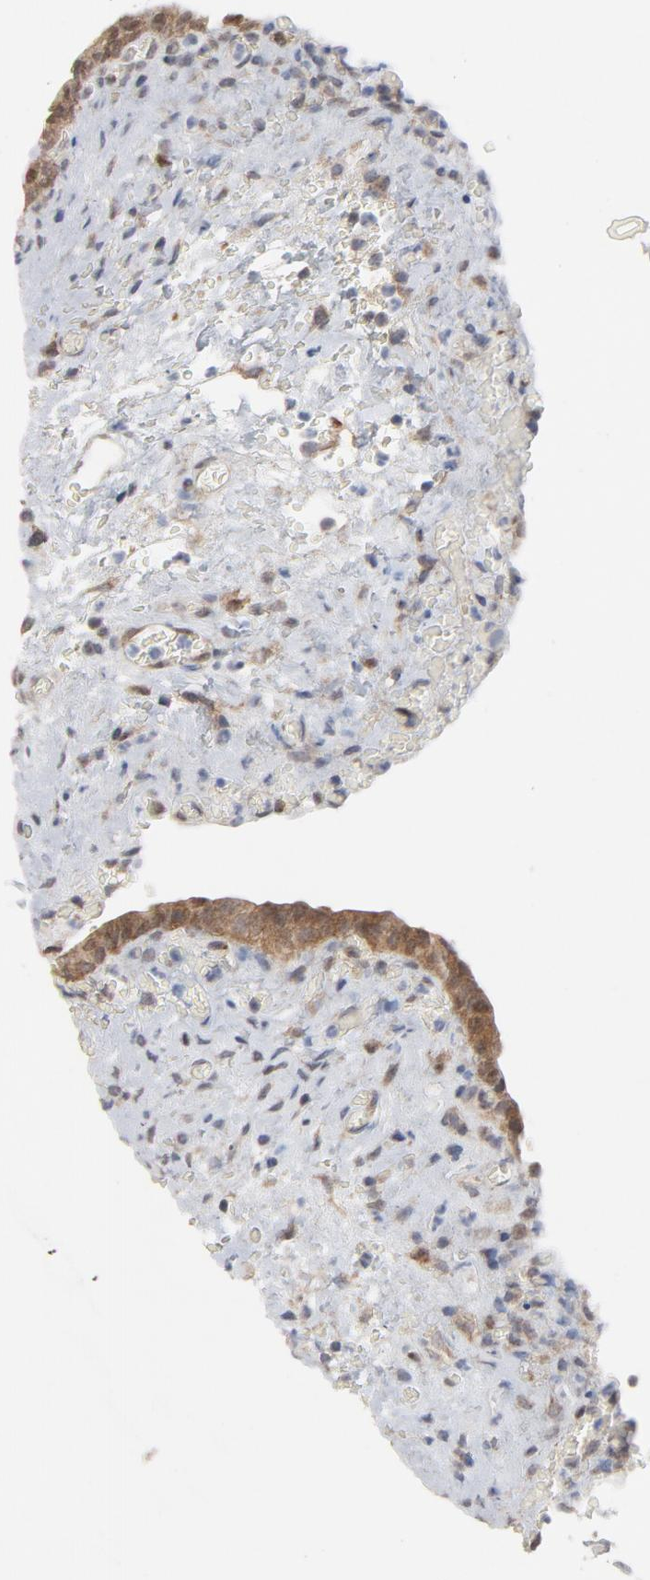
{"staining": {"intensity": "moderate", "quantity": ">75%", "location": "cytoplasmic/membranous"}, "tissue": "urinary bladder", "cell_type": "Urothelial cells", "image_type": "normal", "snomed": [{"axis": "morphology", "description": "Normal tissue, NOS"}, {"axis": "morphology", "description": "Dysplasia, NOS"}, {"axis": "topography", "description": "Urinary bladder"}], "caption": "High-magnification brightfield microscopy of unremarkable urinary bladder stained with DAB (3,3'-diaminobenzidine) (brown) and counterstained with hematoxylin (blue). urothelial cells exhibit moderate cytoplasmic/membranous staining is present in about>75% of cells. The staining is performed using DAB brown chromogen to label protein expression. The nuclei are counter-stained blue using hematoxylin.", "gene": "PRDX1", "patient": {"sex": "male", "age": 35}}